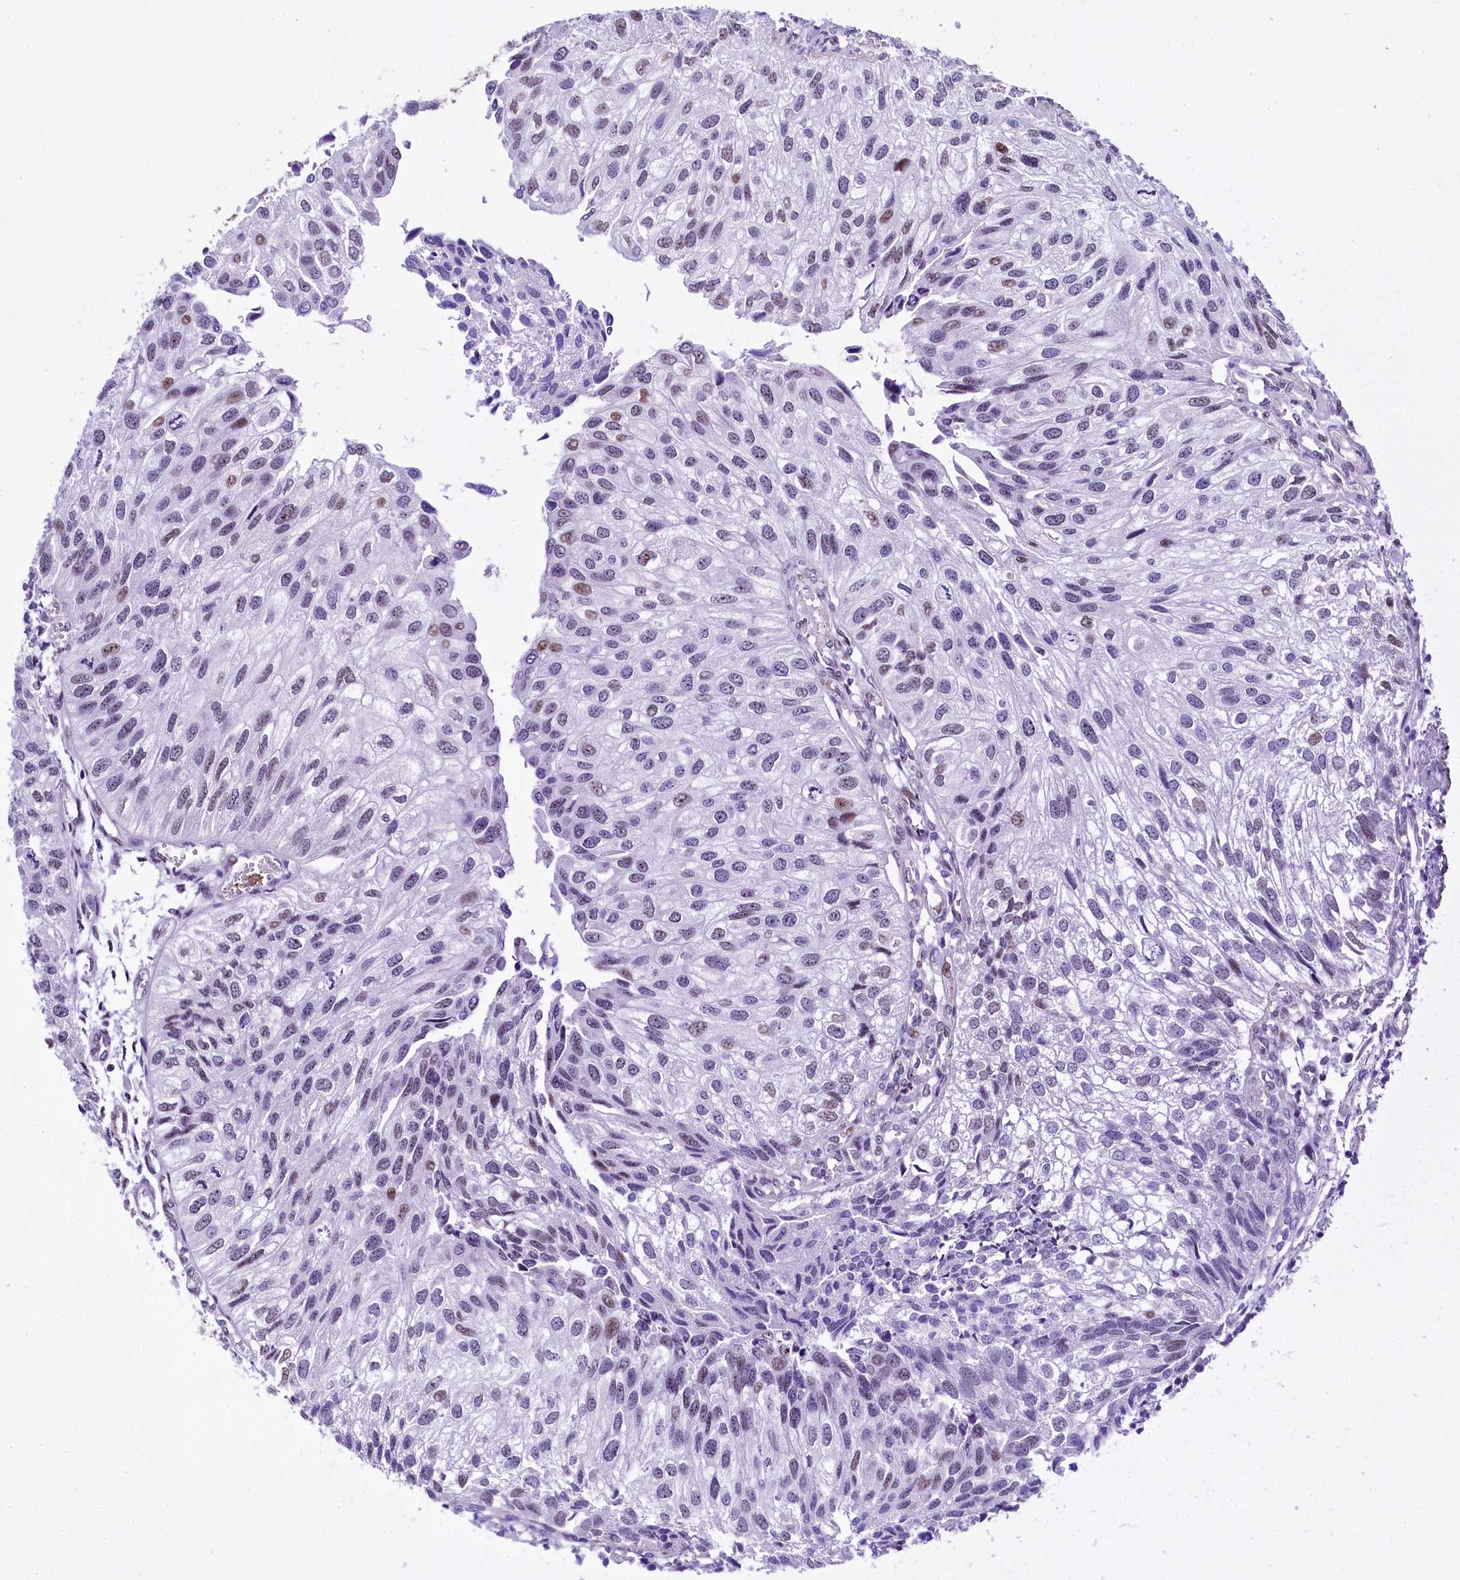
{"staining": {"intensity": "moderate", "quantity": "<25%", "location": "nuclear"}, "tissue": "urothelial cancer", "cell_type": "Tumor cells", "image_type": "cancer", "snomed": [{"axis": "morphology", "description": "Urothelial carcinoma, Low grade"}, {"axis": "topography", "description": "Urinary bladder"}], "caption": "Urothelial cancer stained with a brown dye shows moderate nuclear positive staining in approximately <25% of tumor cells.", "gene": "SAMD10", "patient": {"sex": "female", "age": 89}}